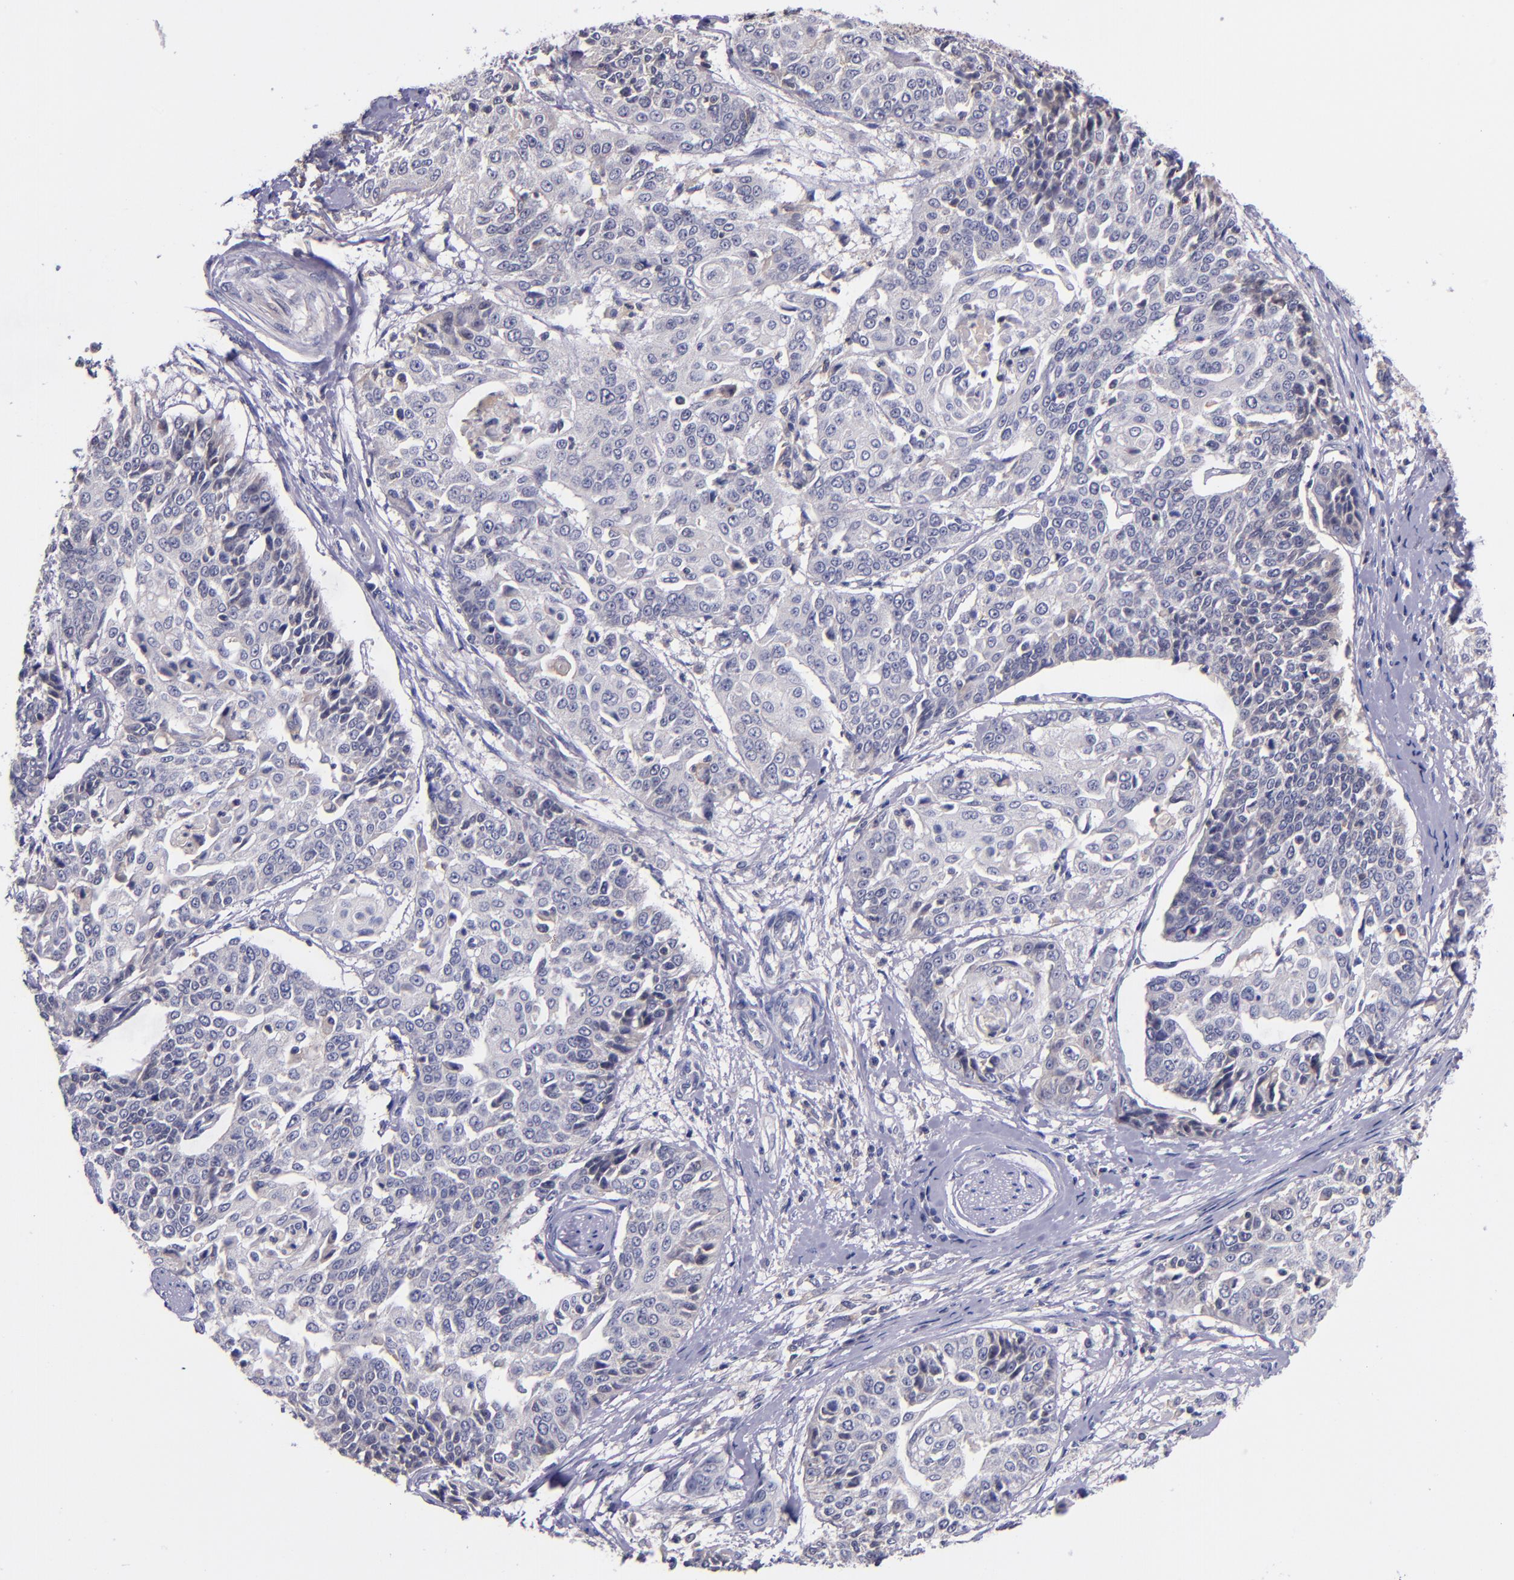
{"staining": {"intensity": "negative", "quantity": "none", "location": "none"}, "tissue": "cervical cancer", "cell_type": "Tumor cells", "image_type": "cancer", "snomed": [{"axis": "morphology", "description": "Squamous cell carcinoma, NOS"}, {"axis": "topography", "description": "Cervix"}], "caption": "Photomicrograph shows no significant protein staining in tumor cells of cervical cancer (squamous cell carcinoma).", "gene": "RBP4", "patient": {"sex": "female", "age": 64}}